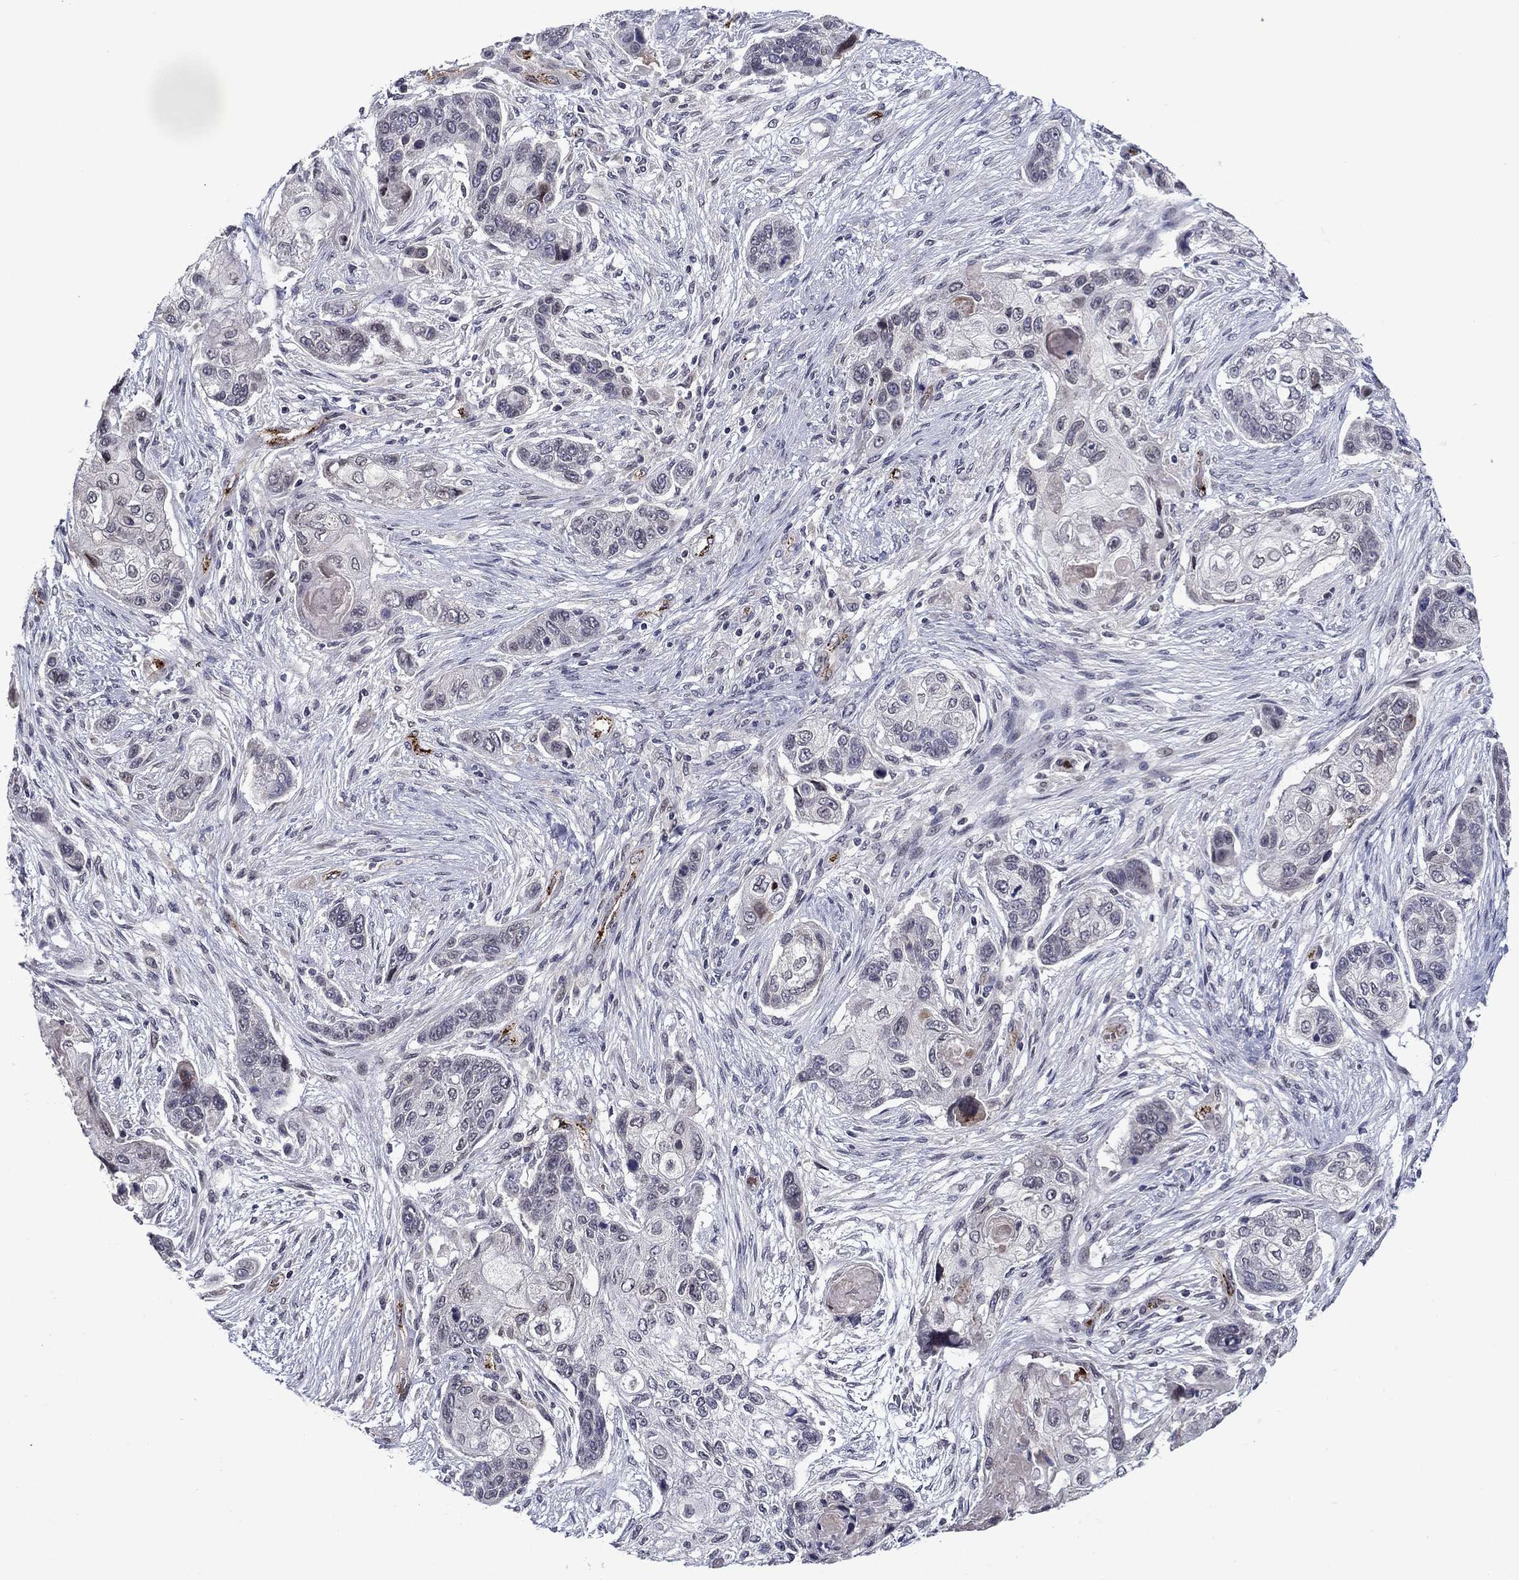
{"staining": {"intensity": "negative", "quantity": "none", "location": "none"}, "tissue": "lung cancer", "cell_type": "Tumor cells", "image_type": "cancer", "snomed": [{"axis": "morphology", "description": "Squamous cell carcinoma, NOS"}, {"axis": "topography", "description": "Lung"}], "caption": "This histopathology image is of squamous cell carcinoma (lung) stained with immunohistochemistry to label a protein in brown with the nuclei are counter-stained blue. There is no staining in tumor cells.", "gene": "SLITRK1", "patient": {"sex": "male", "age": 69}}